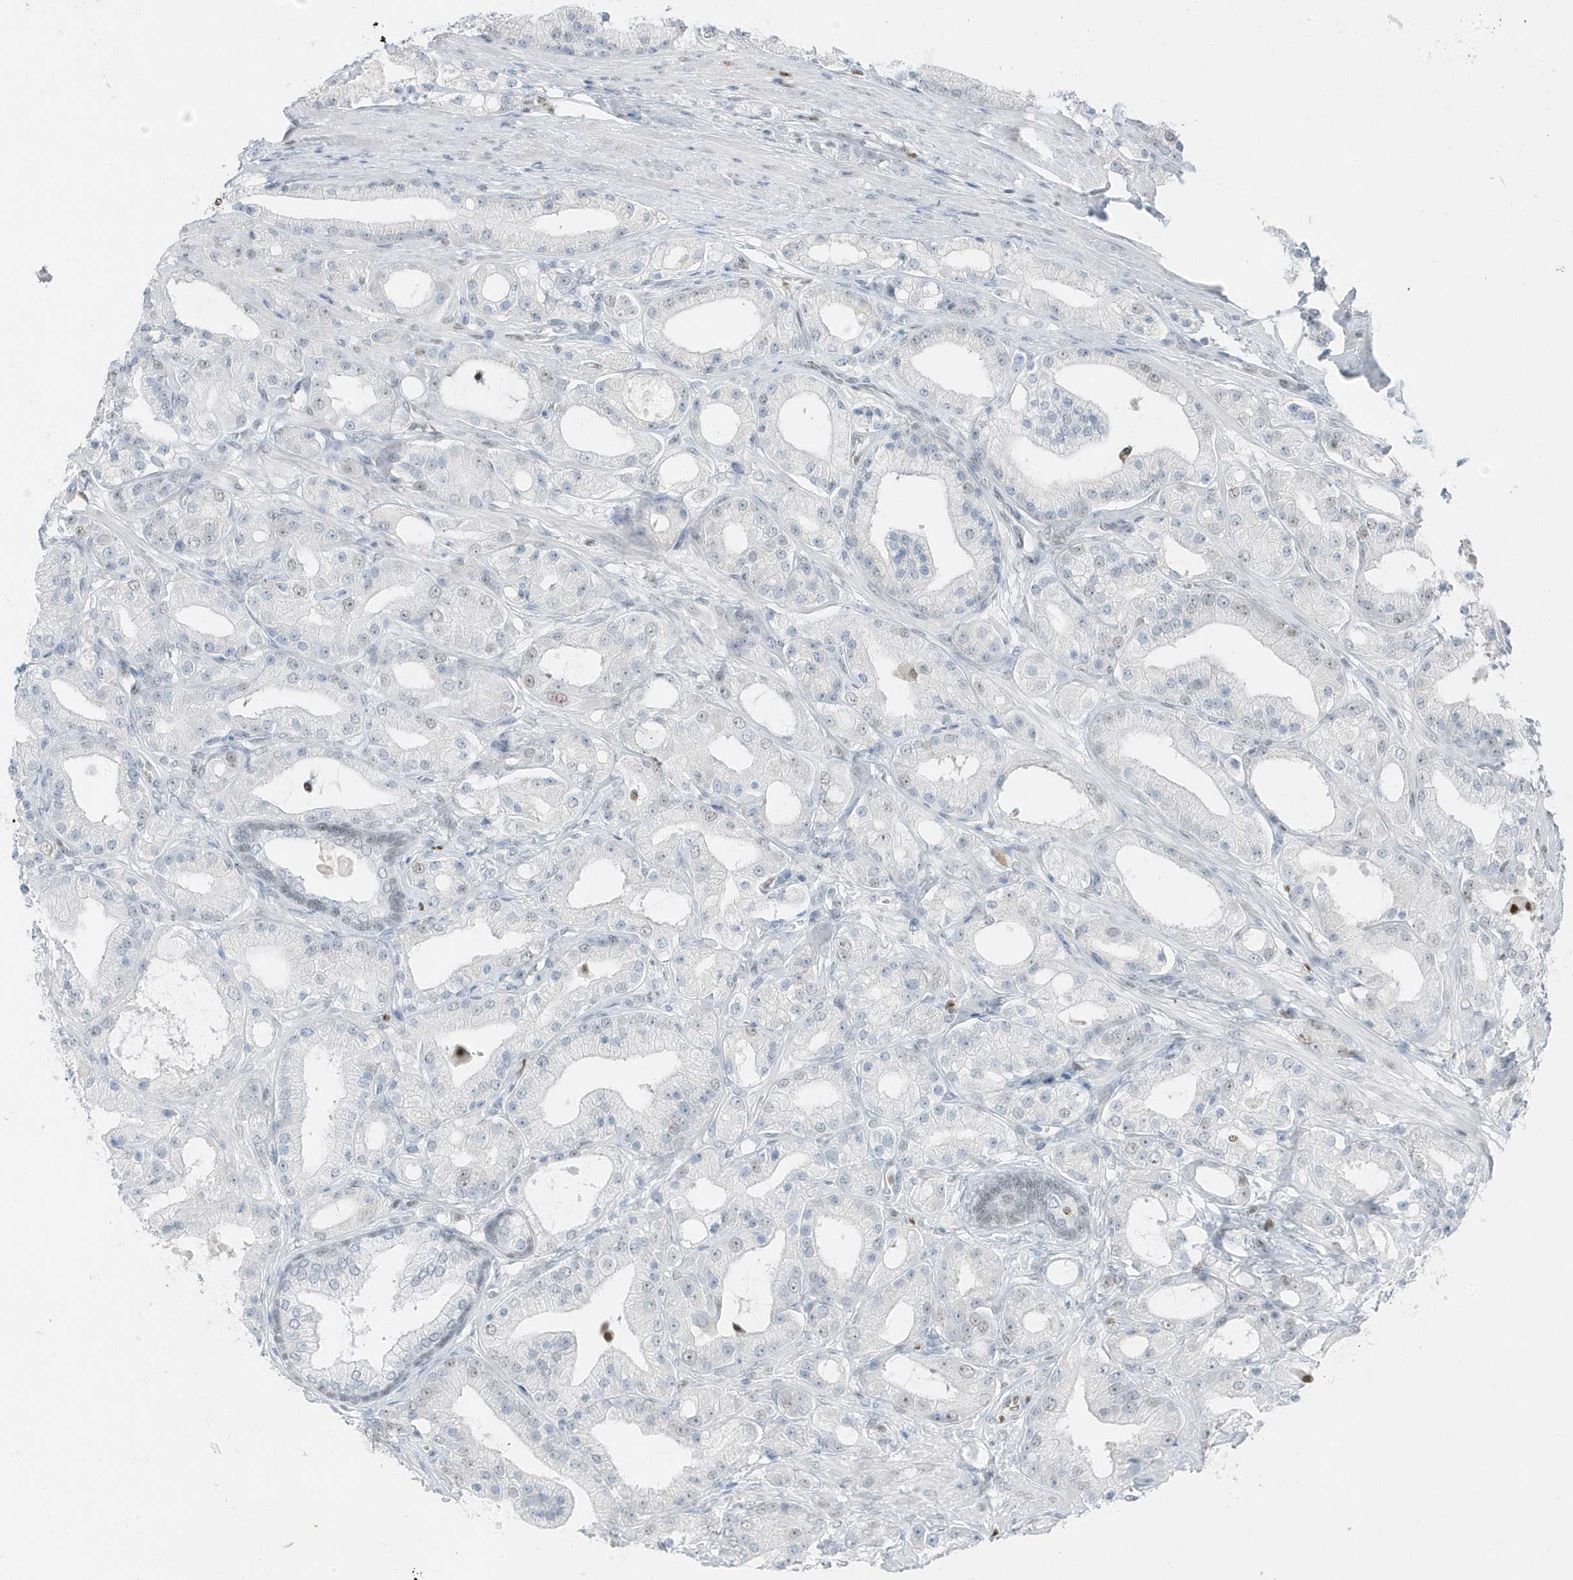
{"staining": {"intensity": "negative", "quantity": "none", "location": "none"}, "tissue": "prostate cancer", "cell_type": "Tumor cells", "image_type": "cancer", "snomed": [{"axis": "morphology", "description": "Adenocarcinoma, Low grade"}, {"axis": "topography", "description": "Prostate"}], "caption": "Tumor cells are negative for brown protein staining in prostate low-grade adenocarcinoma.", "gene": "SMIM34", "patient": {"sex": "male", "age": 67}}